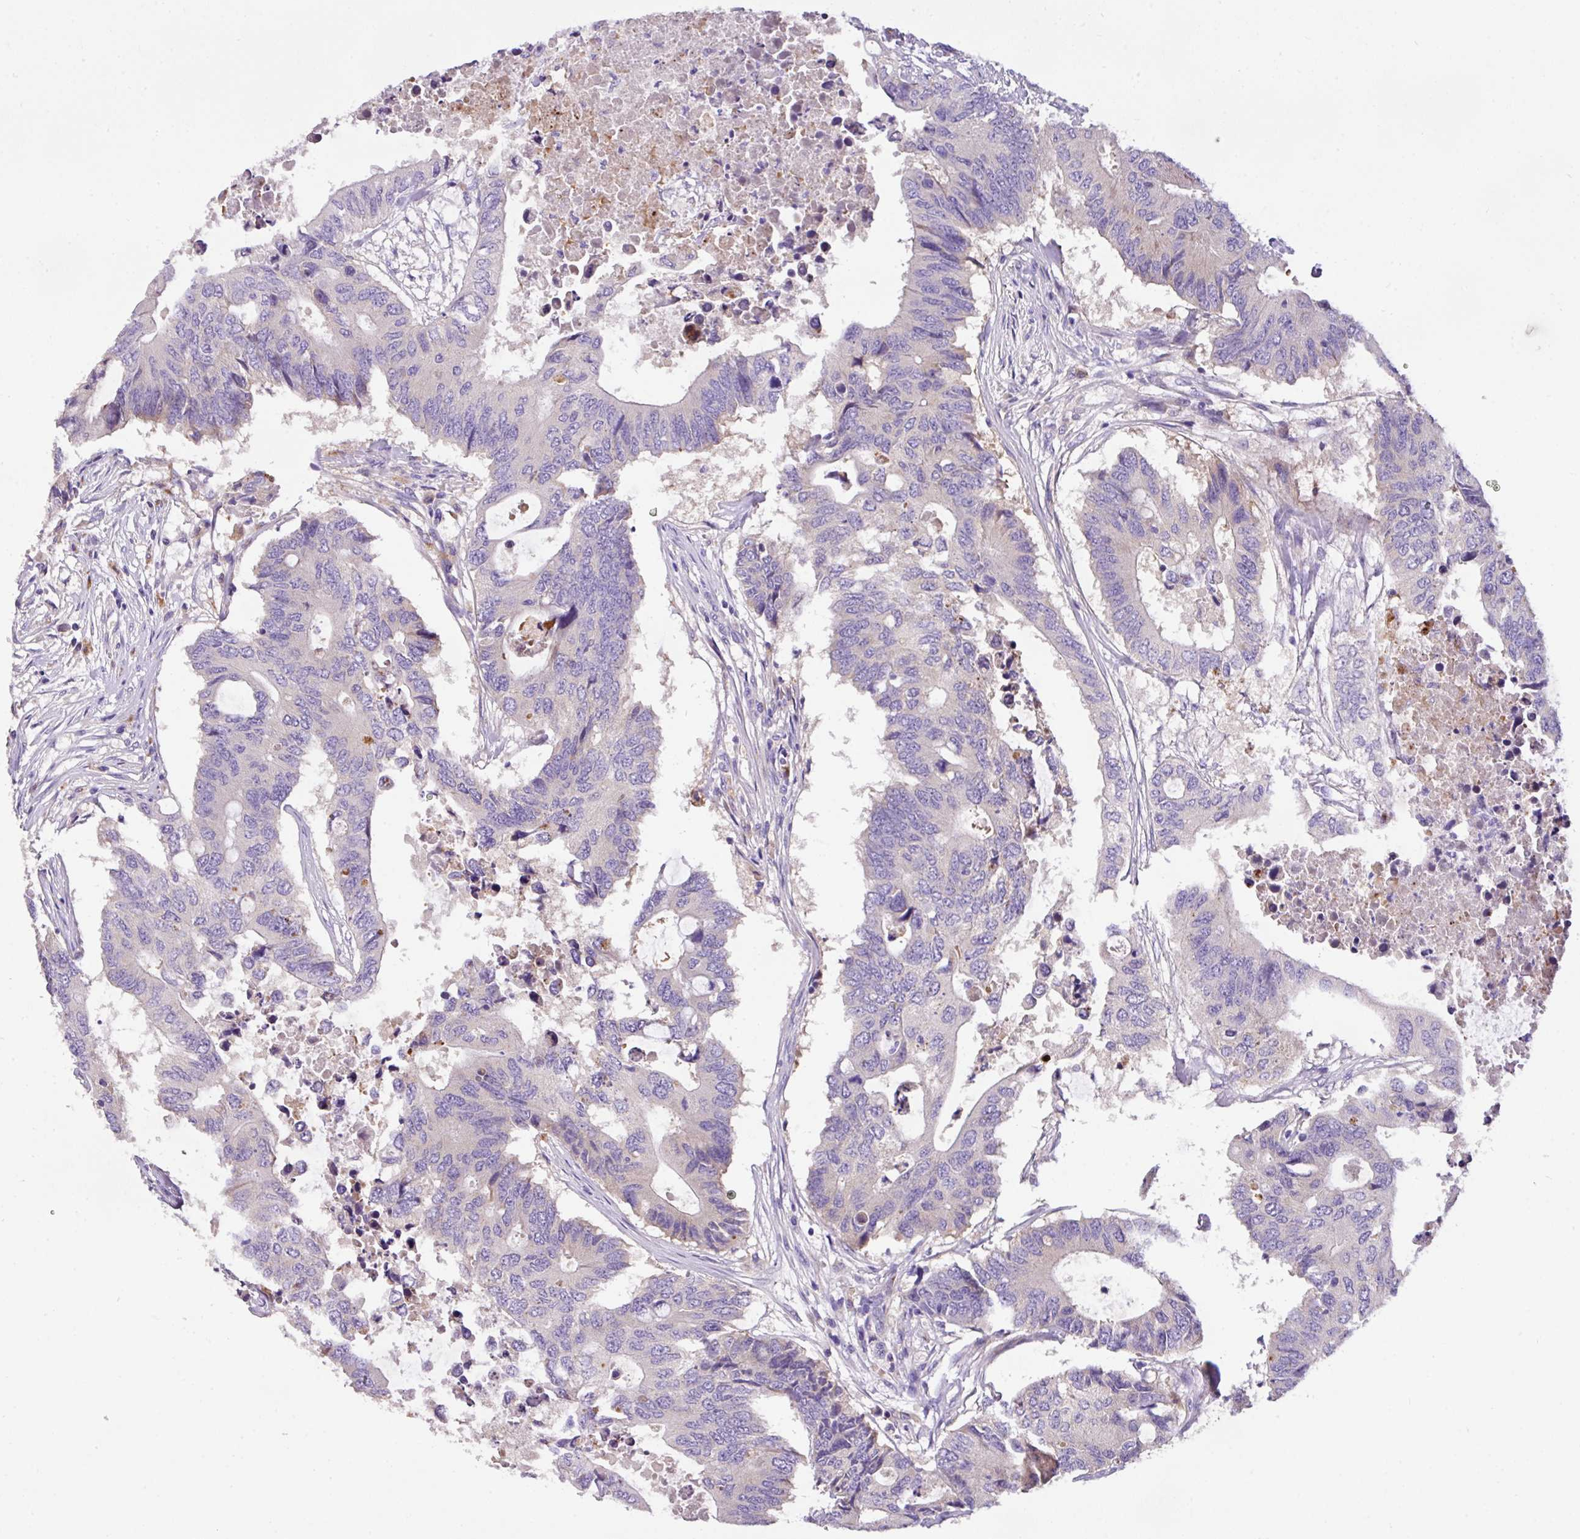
{"staining": {"intensity": "negative", "quantity": "none", "location": "none"}, "tissue": "colorectal cancer", "cell_type": "Tumor cells", "image_type": "cancer", "snomed": [{"axis": "morphology", "description": "Adenocarcinoma, NOS"}, {"axis": "topography", "description": "Colon"}], "caption": "DAB immunohistochemical staining of adenocarcinoma (colorectal) shows no significant staining in tumor cells.", "gene": "ANXA2R", "patient": {"sex": "male", "age": 71}}